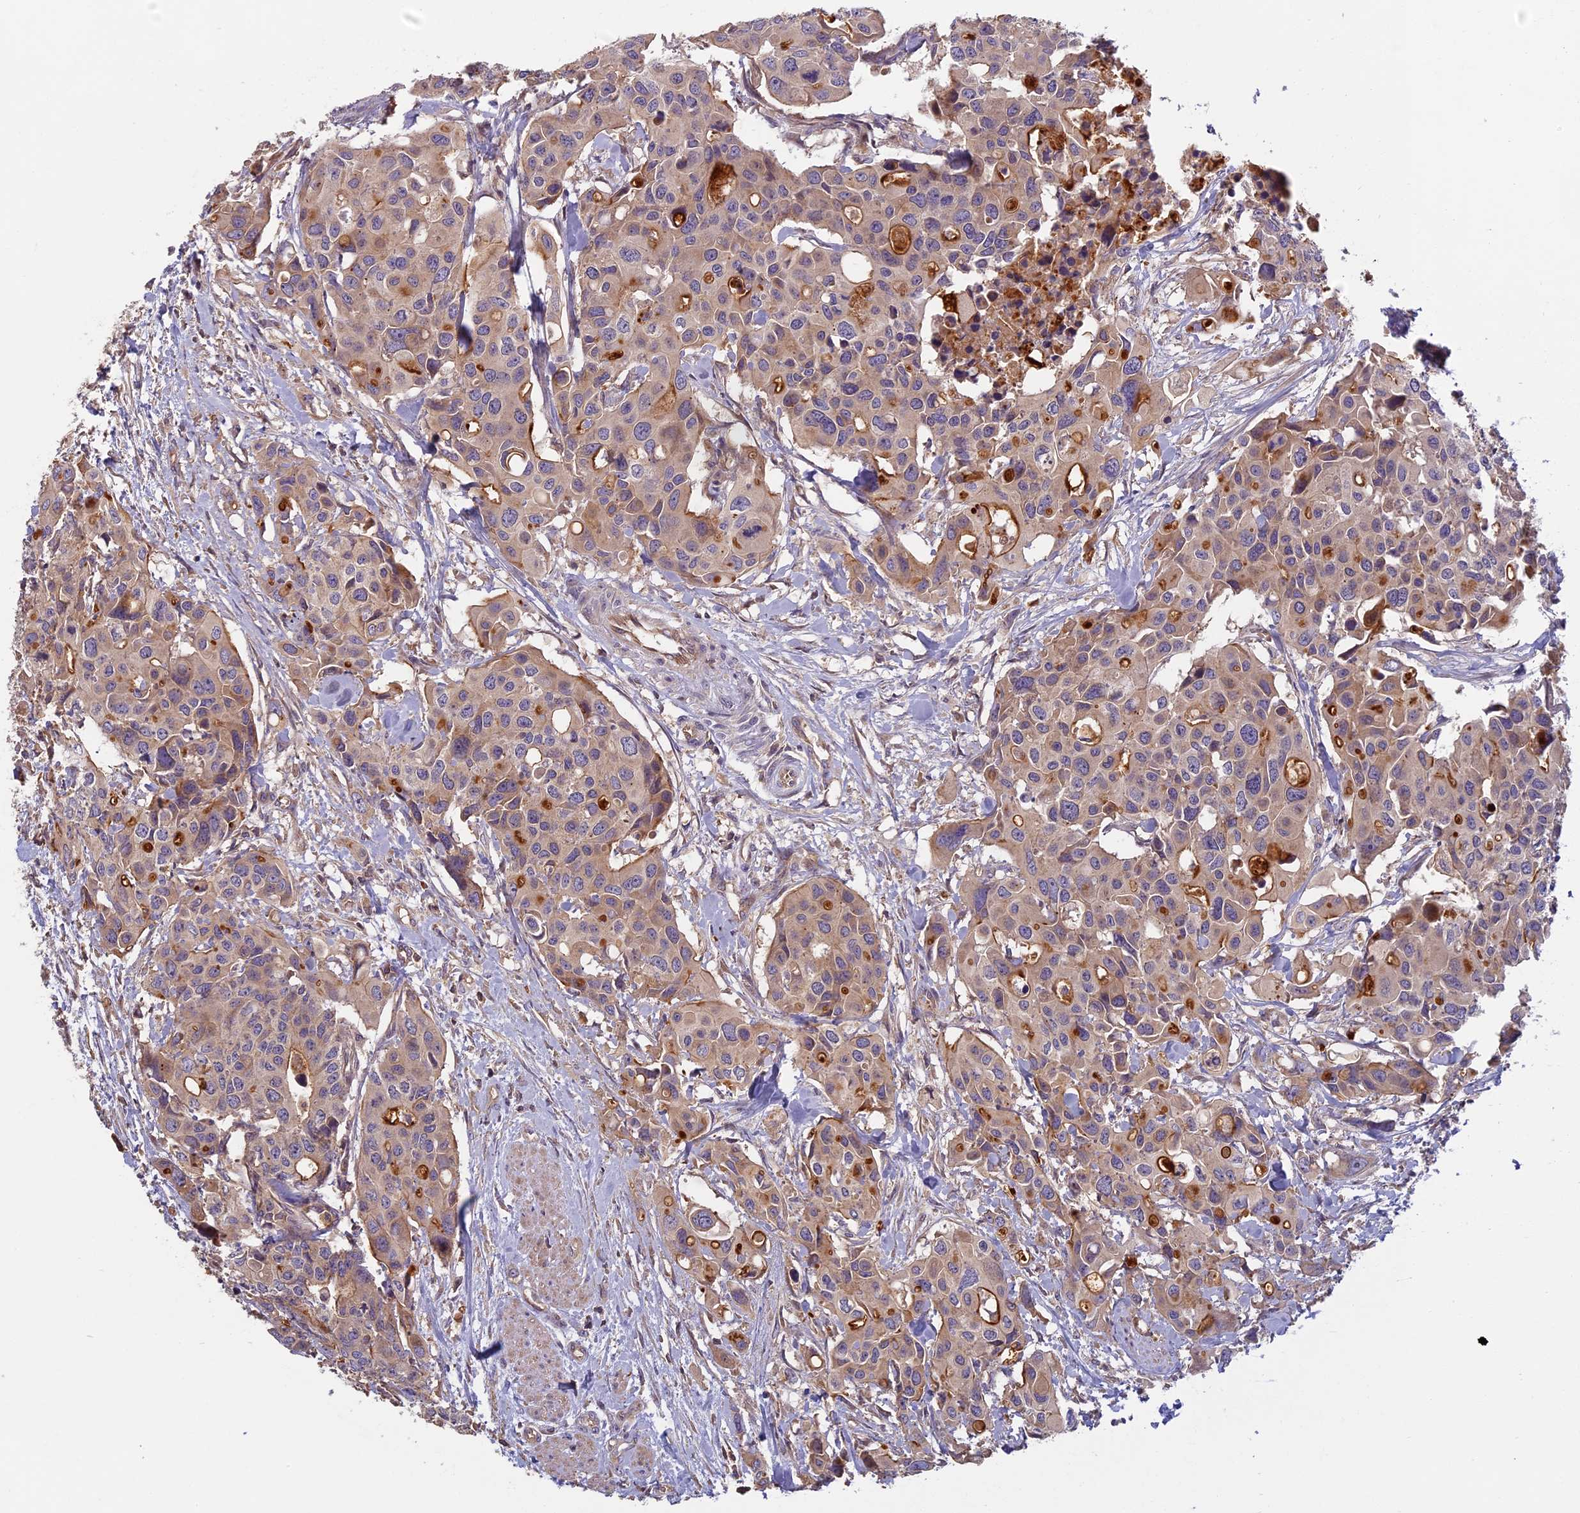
{"staining": {"intensity": "moderate", "quantity": "<25%", "location": "cytoplasmic/membranous"}, "tissue": "colorectal cancer", "cell_type": "Tumor cells", "image_type": "cancer", "snomed": [{"axis": "morphology", "description": "Adenocarcinoma, NOS"}, {"axis": "topography", "description": "Colon"}], "caption": "This photomicrograph demonstrates IHC staining of adenocarcinoma (colorectal), with low moderate cytoplasmic/membranous positivity in about <25% of tumor cells.", "gene": "AP4E1", "patient": {"sex": "male", "age": 77}}